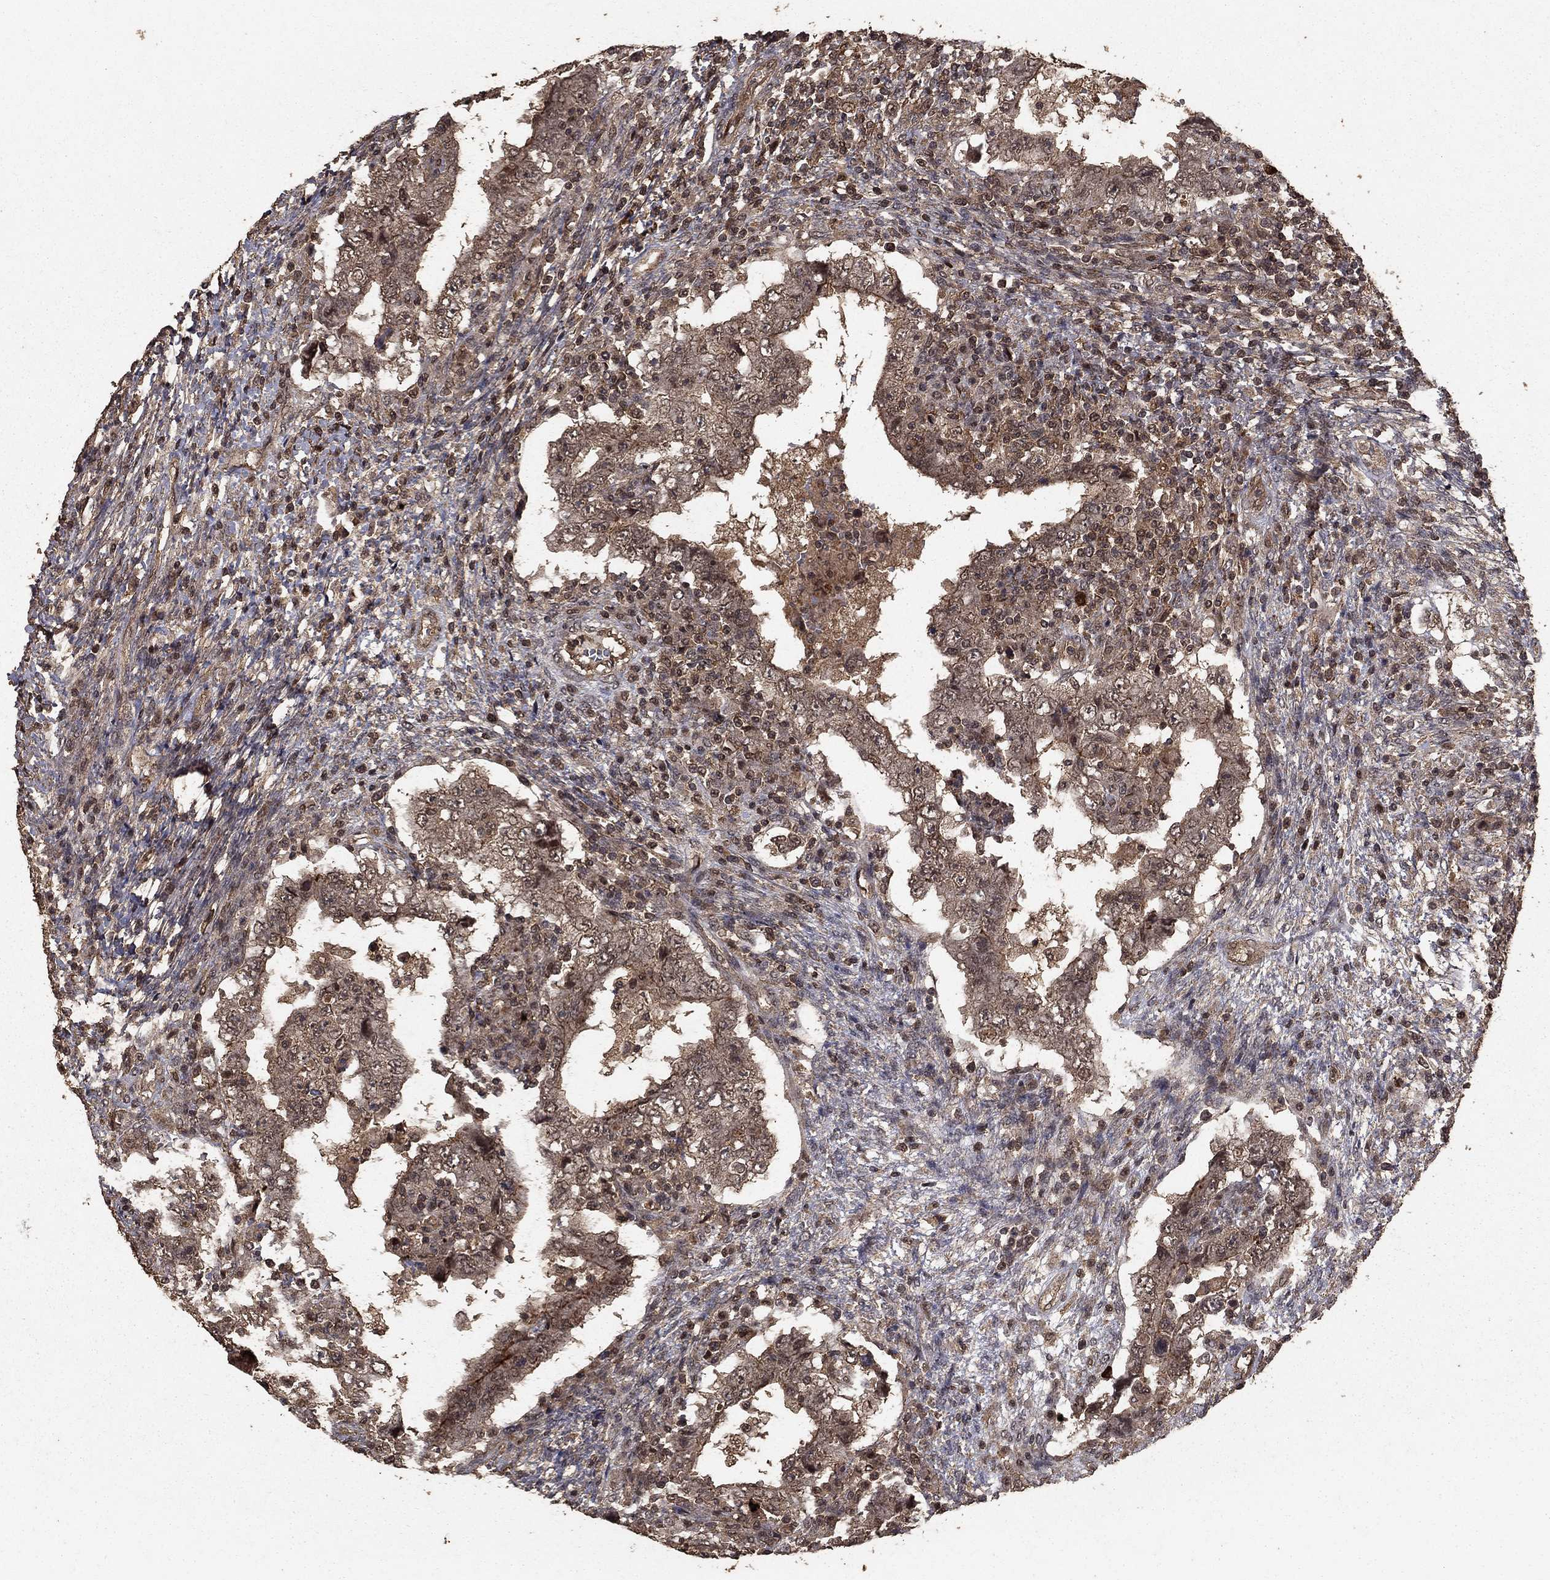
{"staining": {"intensity": "weak", "quantity": "25%-75%", "location": "cytoplasmic/membranous"}, "tissue": "testis cancer", "cell_type": "Tumor cells", "image_type": "cancer", "snomed": [{"axis": "morphology", "description": "Carcinoma, Embryonal, NOS"}, {"axis": "topography", "description": "Testis"}], "caption": "A brown stain highlights weak cytoplasmic/membranous expression of a protein in testis embryonal carcinoma tumor cells. Nuclei are stained in blue.", "gene": "PRDM1", "patient": {"sex": "male", "age": 26}}